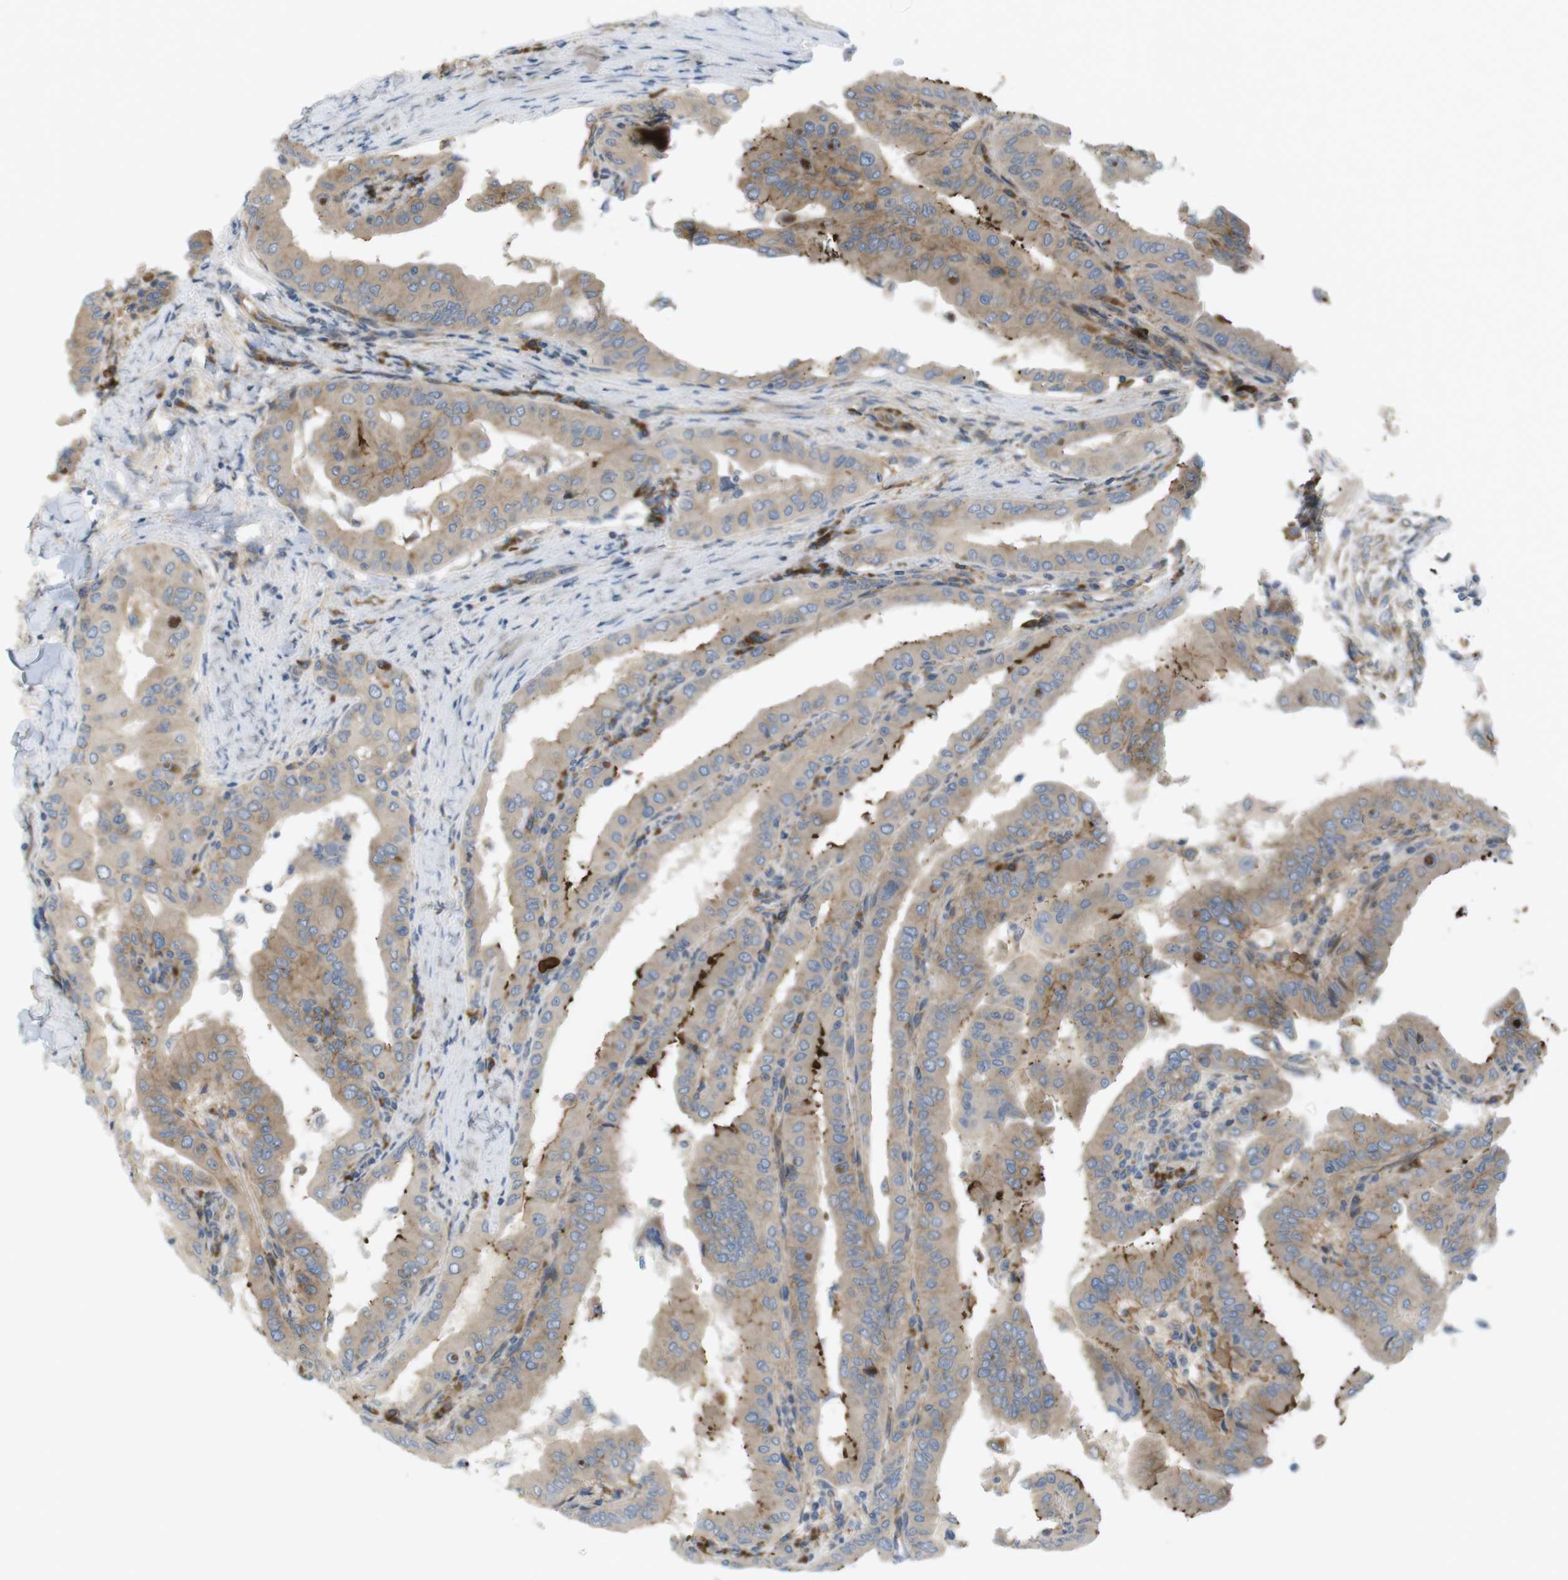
{"staining": {"intensity": "weak", "quantity": ">75%", "location": "cytoplasmic/membranous"}, "tissue": "thyroid cancer", "cell_type": "Tumor cells", "image_type": "cancer", "snomed": [{"axis": "morphology", "description": "Papillary adenocarcinoma, NOS"}, {"axis": "topography", "description": "Thyroid gland"}], "caption": "A high-resolution photomicrograph shows immunohistochemistry staining of thyroid papillary adenocarcinoma, which demonstrates weak cytoplasmic/membranous staining in approximately >75% of tumor cells.", "gene": "GJC3", "patient": {"sex": "male", "age": 33}}